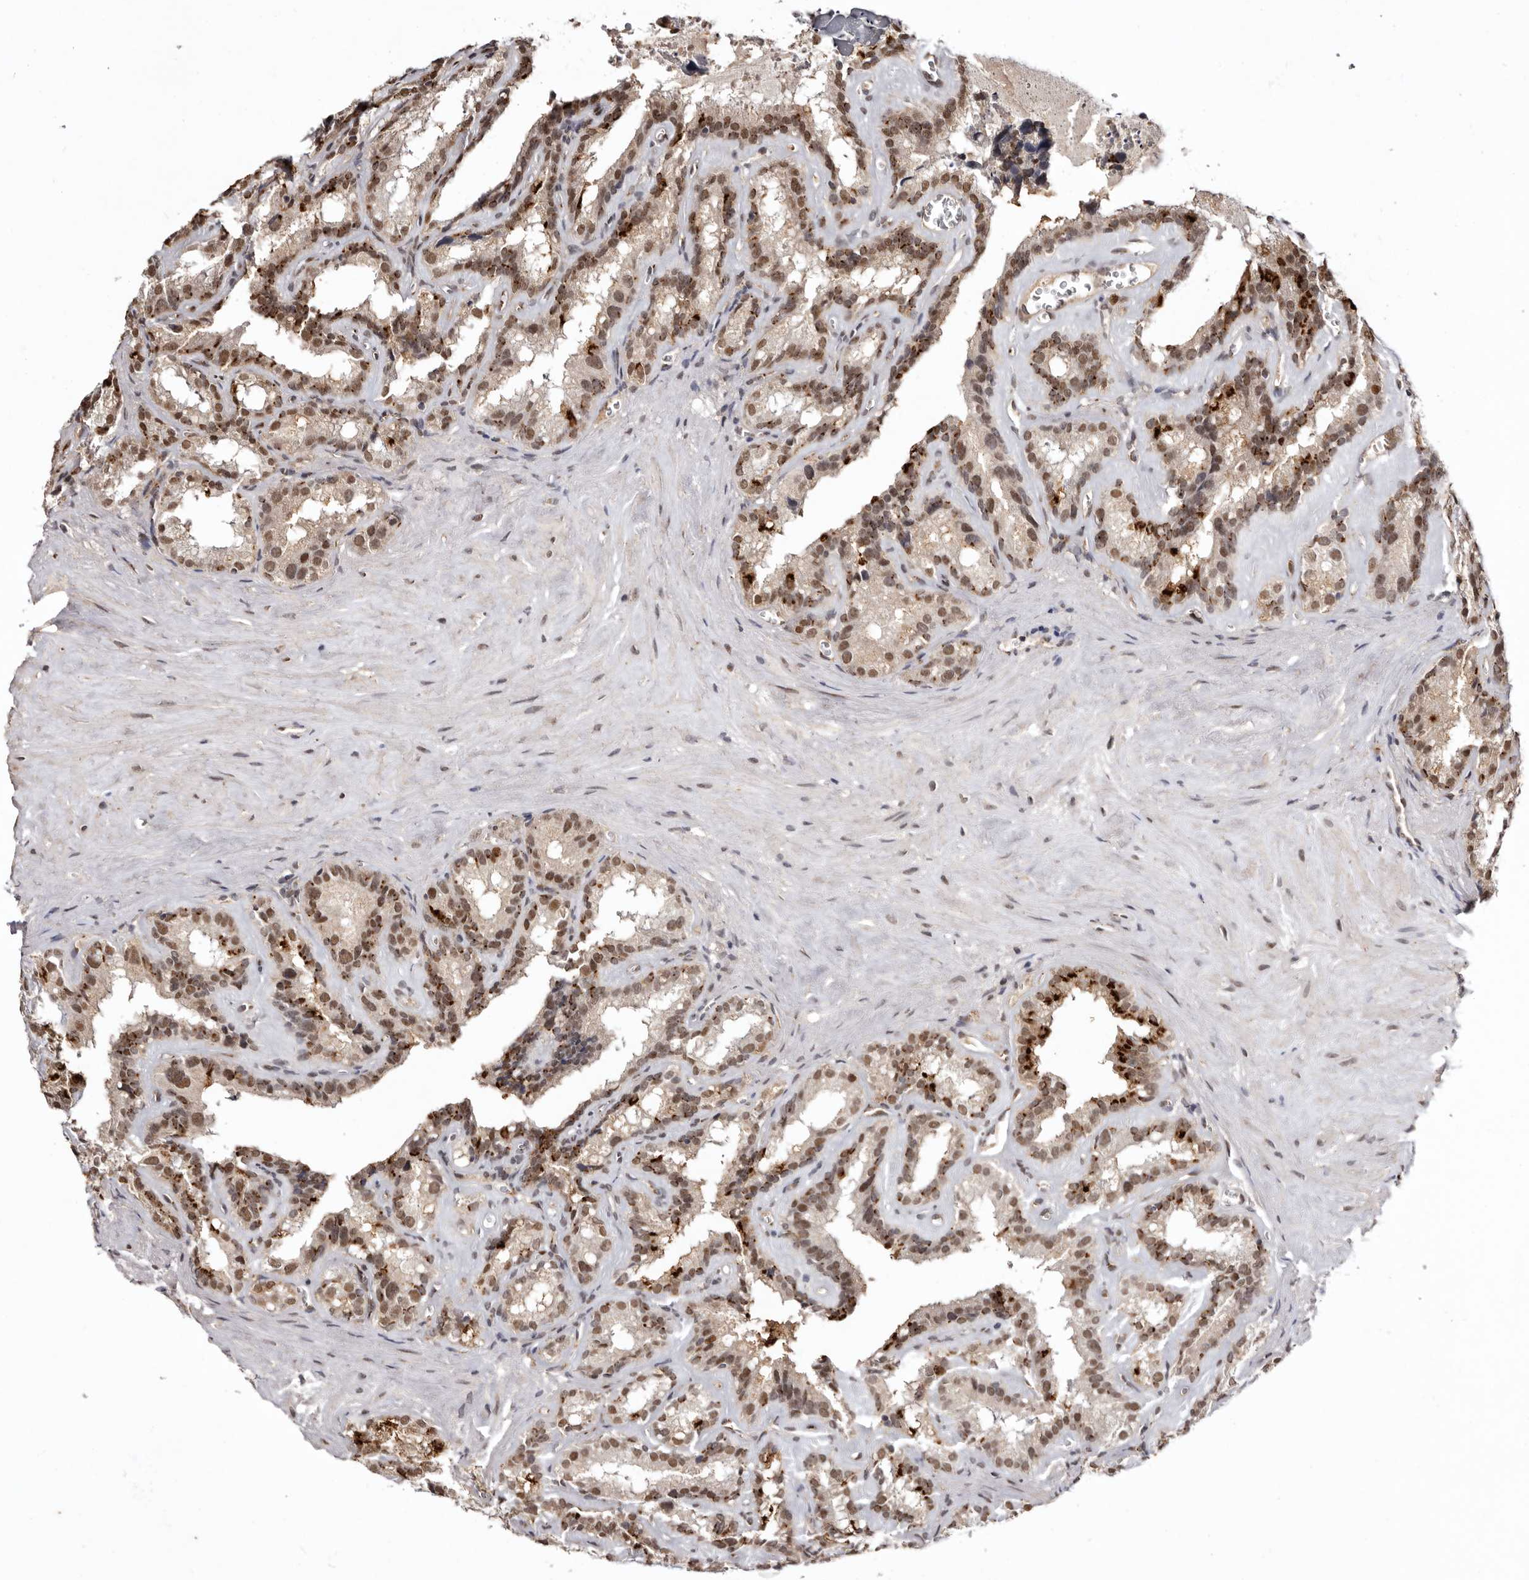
{"staining": {"intensity": "moderate", "quantity": ">75%", "location": "cytoplasmic/membranous,nuclear"}, "tissue": "seminal vesicle", "cell_type": "Glandular cells", "image_type": "normal", "snomed": [{"axis": "morphology", "description": "Normal tissue, NOS"}, {"axis": "topography", "description": "Prostate"}, {"axis": "topography", "description": "Seminal veicle"}], "caption": "Glandular cells show medium levels of moderate cytoplasmic/membranous,nuclear expression in about >75% of cells in benign human seminal vesicle. (DAB (3,3'-diaminobenzidine) IHC with brightfield microscopy, high magnification).", "gene": "NOTCH1", "patient": {"sex": "male", "age": 59}}